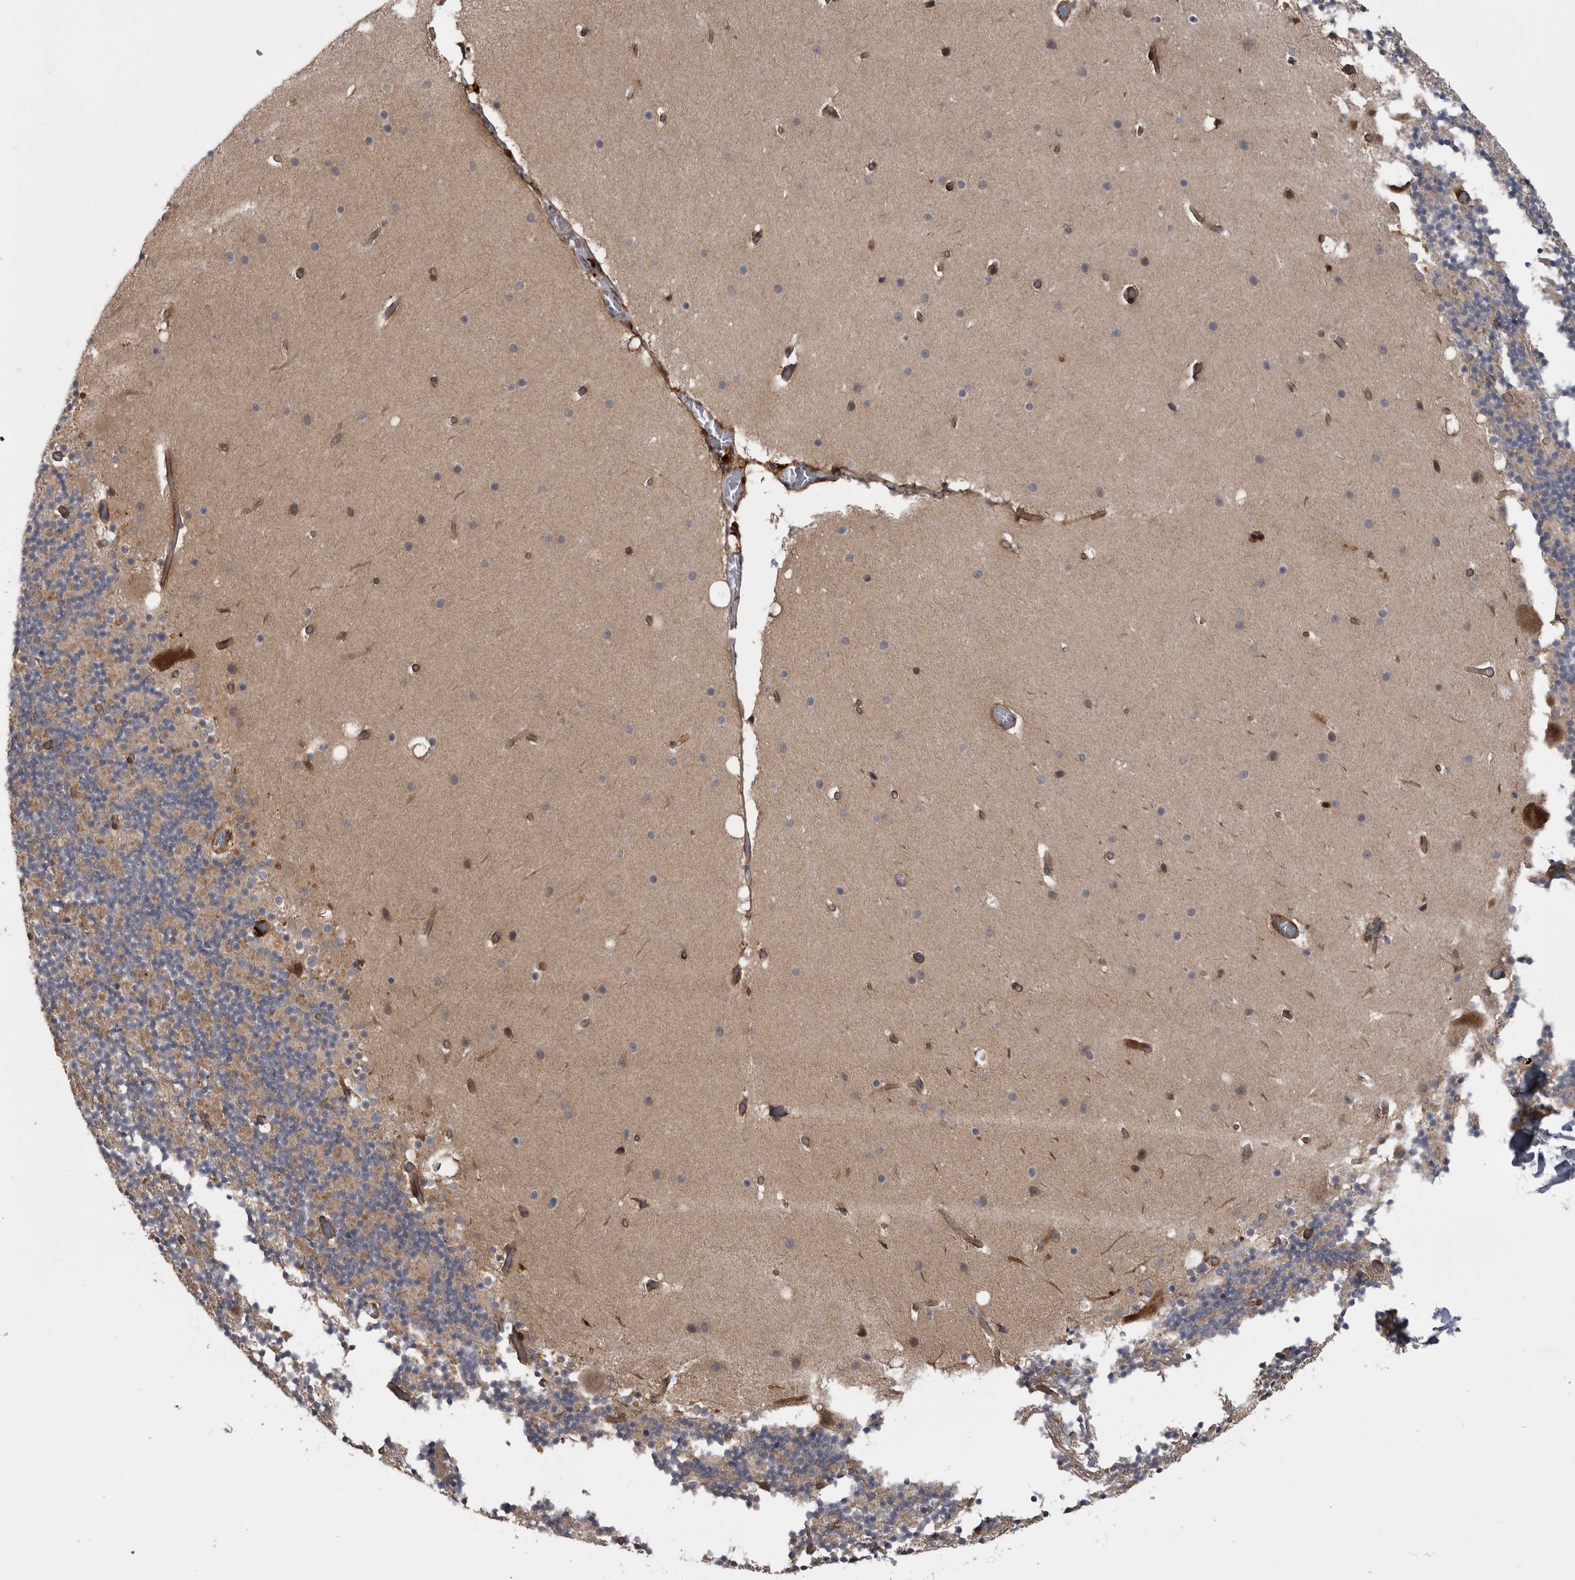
{"staining": {"intensity": "weak", "quantity": "25%-75%", "location": "cytoplasmic/membranous"}, "tissue": "cerebellum", "cell_type": "Cells in granular layer", "image_type": "normal", "snomed": [{"axis": "morphology", "description": "Normal tissue, NOS"}, {"axis": "topography", "description": "Cerebellum"}], "caption": "Cerebellum stained for a protein (brown) exhibits weak cytoplasmic/membranous positive expression in about 25%-75% of cells in granular layer.", "gene": "RAB3GAP2", "patient": {"sex": "male", "age": 57}}